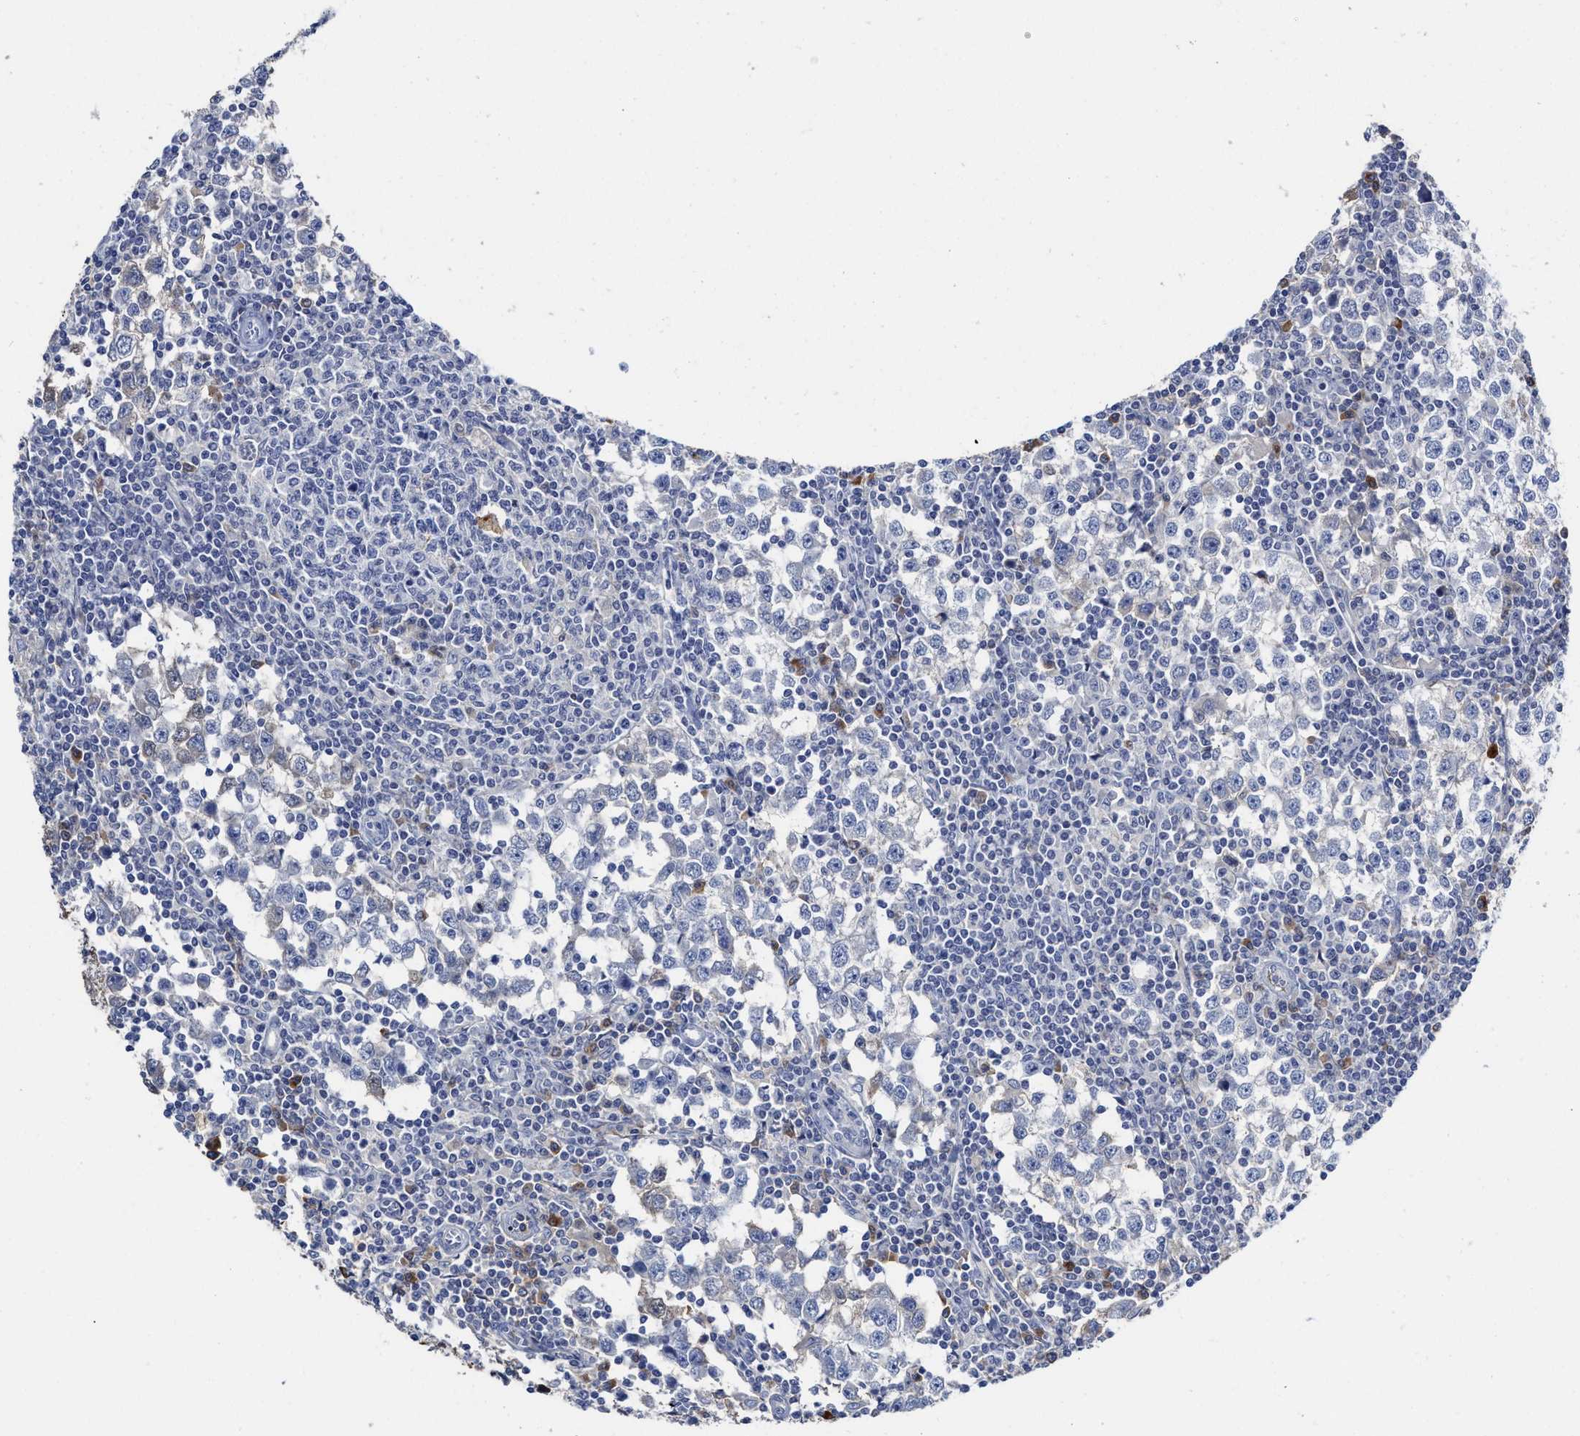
{"staining": {"intensity": "negative", "quantity": "none", "location": "none"}, "tissue": "testis cancer", "cell_type": "Tumor cells", "image_type": "cancer", "snomed": [{"axis": "morphology", "description": "Seminoma, NOS"}, {"axis": "topography", "description": "Testis"}], "caption": "The immunohistochemistry (IHC) photomicrograph has no significant expression in tumor cells of seminoma (testis) tissue.", "gene": "C2", "patient": {"sex": "male", "age": 65}}